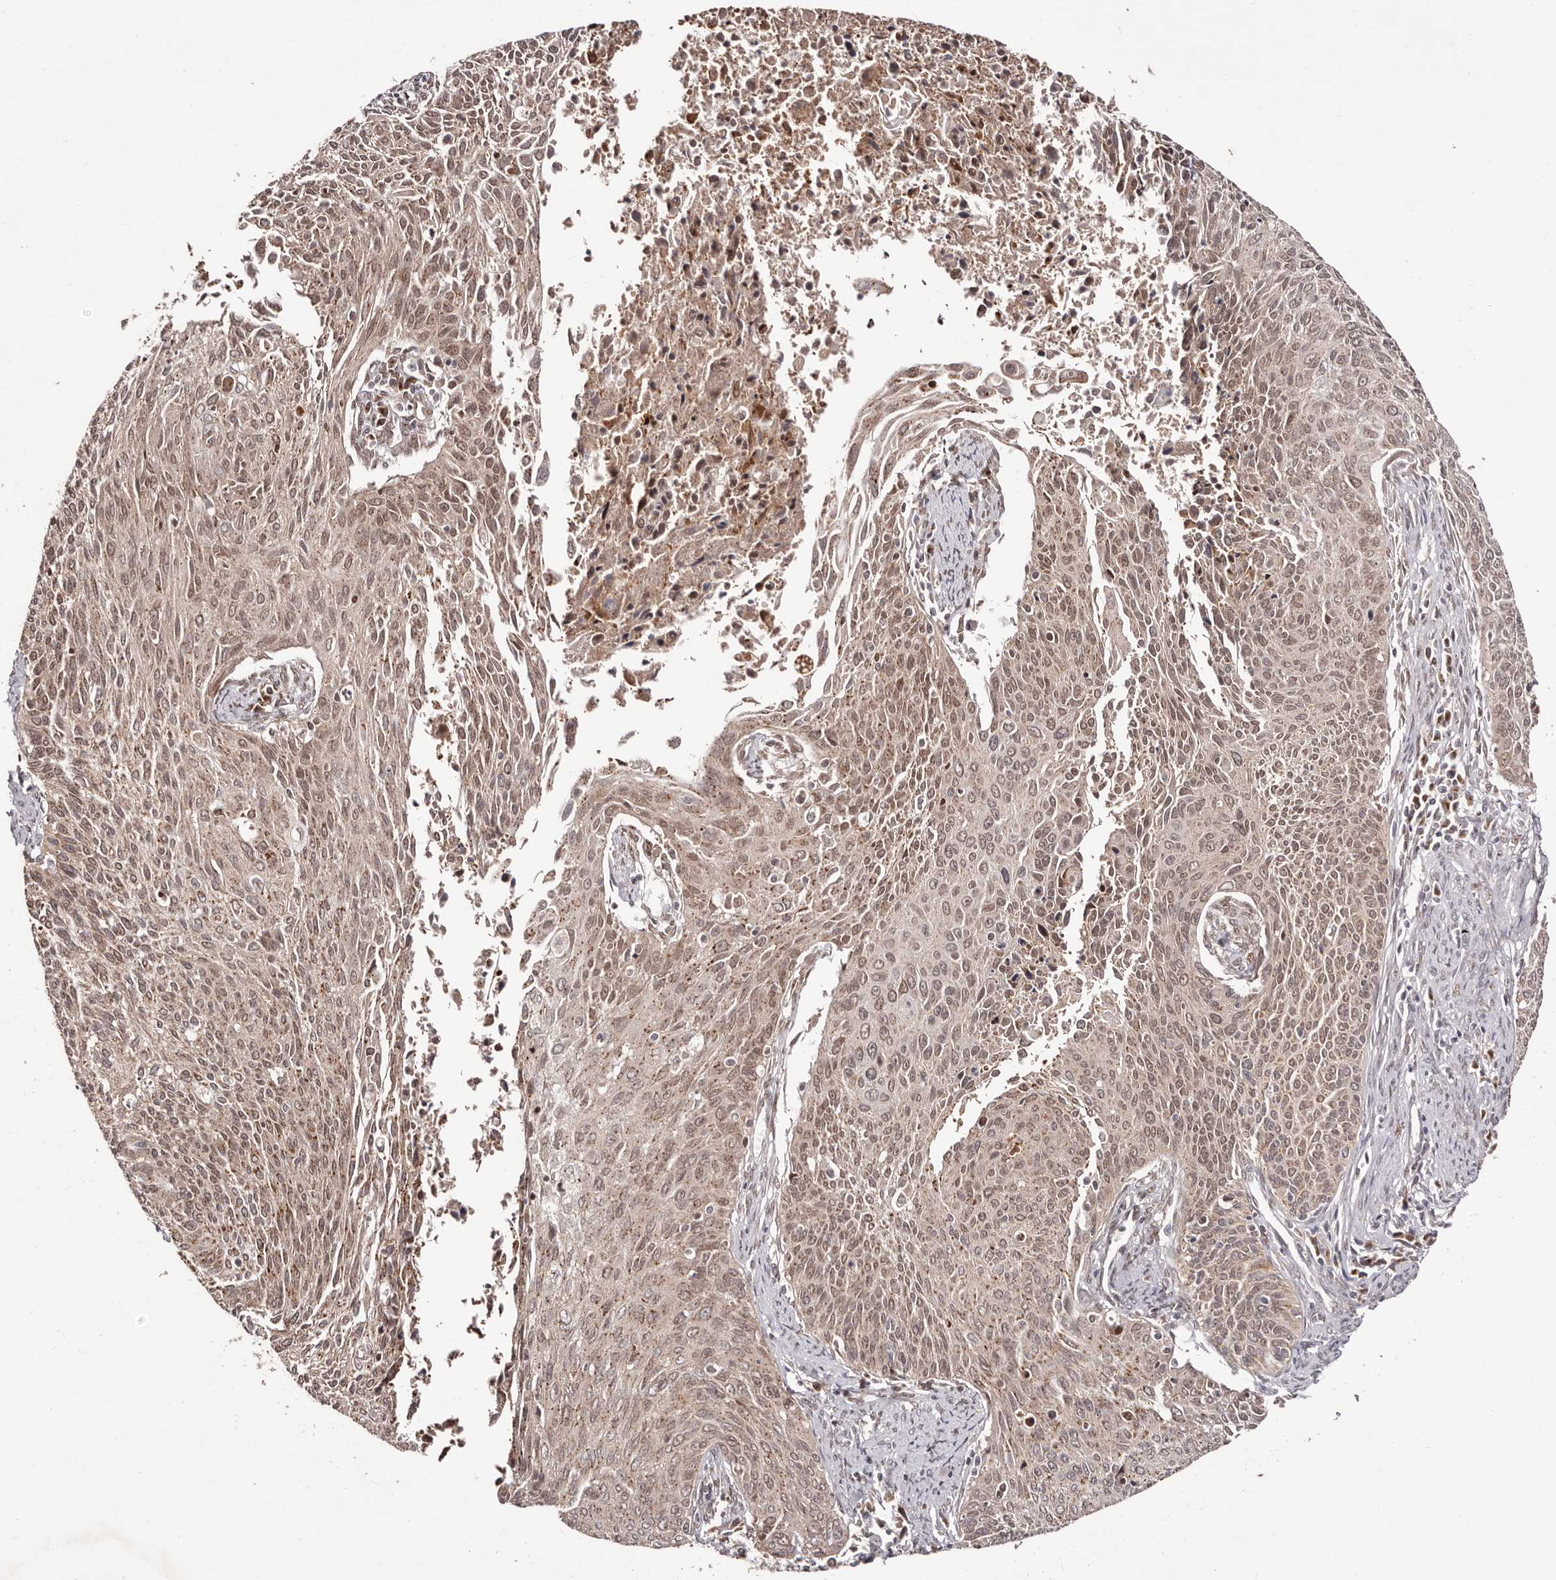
{"staining": {"intensity": "moderate", "quantity": ">75%", "location": "cytoplasmic/membranous,nuclear"}, "tissue": "cervical cancer", "cell_type": "Tumor cells", "image_type": "cancer", "snomed": [{"axis": "morphology", "description": "Squamous cell carcinoma, NOS"}, {"axis": "topography", "description": "Cervix"}], "caption": "Protein expression analysis of cervical cancer (squamous cell carcinoma) reveals moderate cytoplasmic/membranous and nuclear expression in approximately >75% of tumor cells.", "gene": "EGR3", "patient": {"sex": "female", "age": 55}}